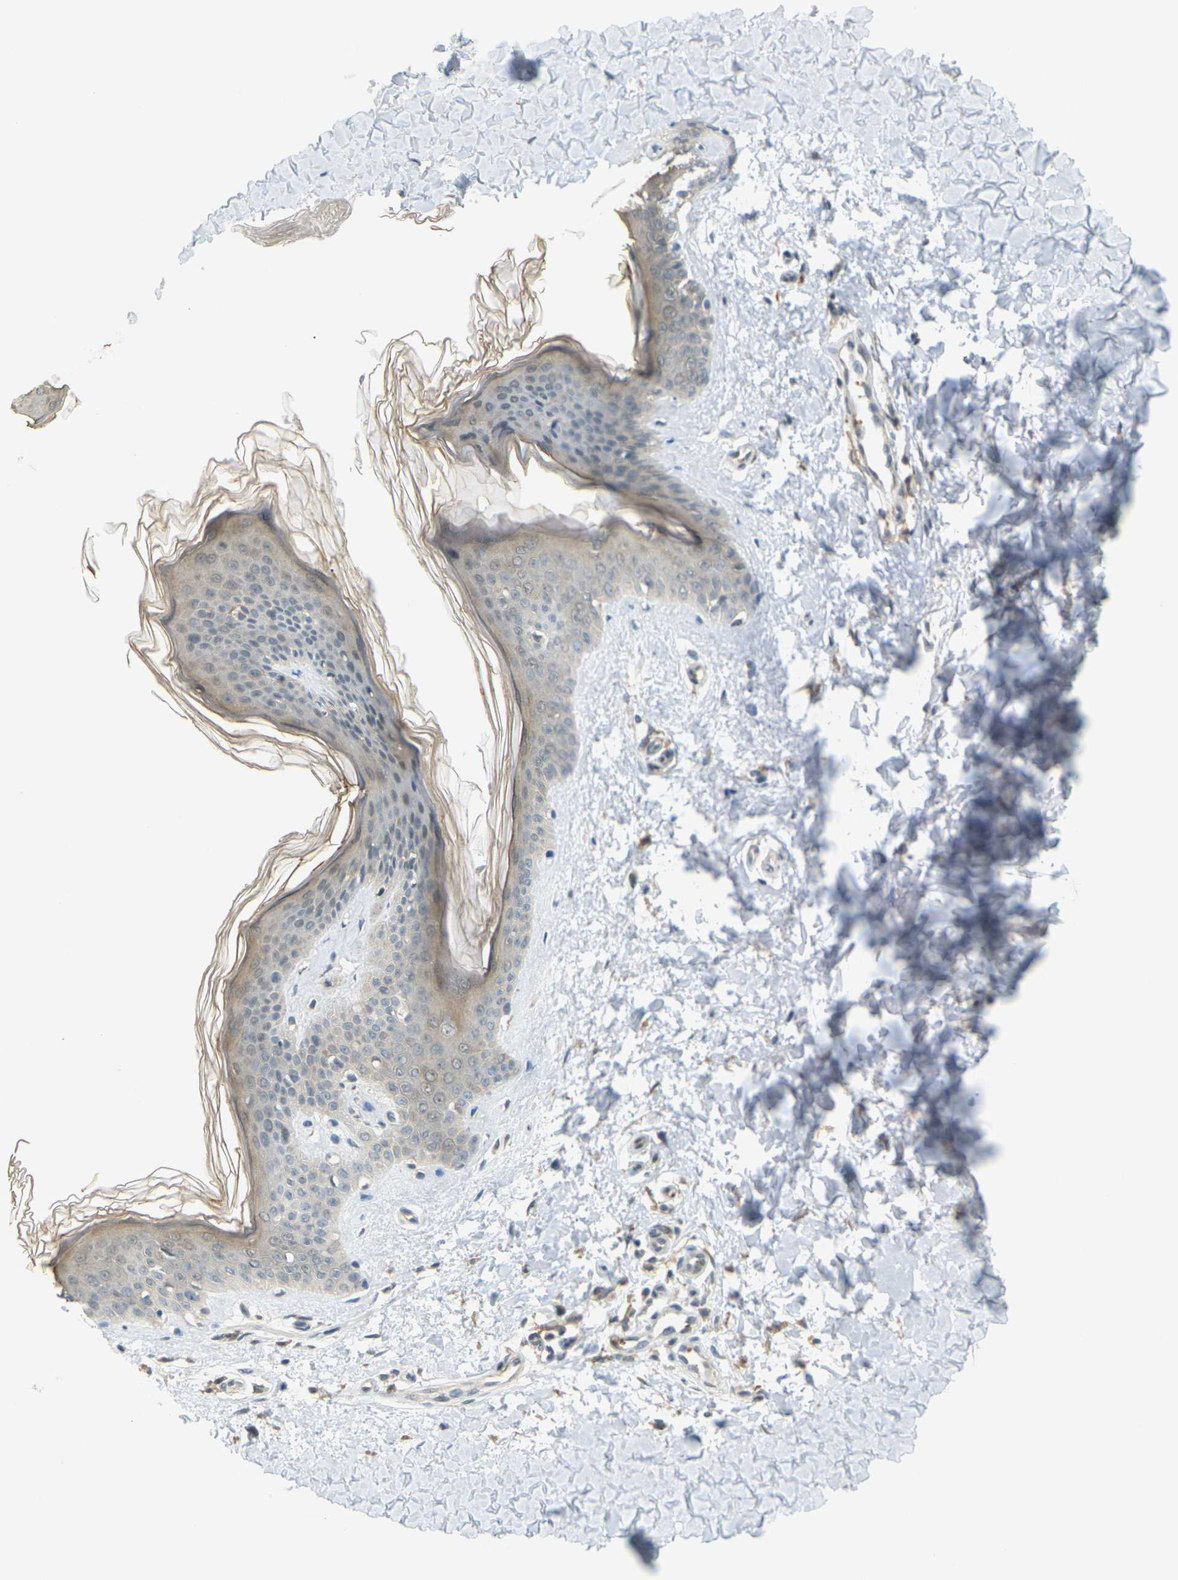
{"staining": {"intensity": "negative", "quantity": "none", "location": "none"}, "tissue": "skin", "cell_type": "Fibroblasts", "image_type": "normal", "snomed": [{"axis": "morphology", "description": "Normal tissue, NOS"}, {"axis": "topography", "description": "Skin"}], "caption": "The histopathology image exhibits no staining of fibroblasts in benign skin.", "gene": "SOCS6", "patient": {"sex": "female", "age": 41}}